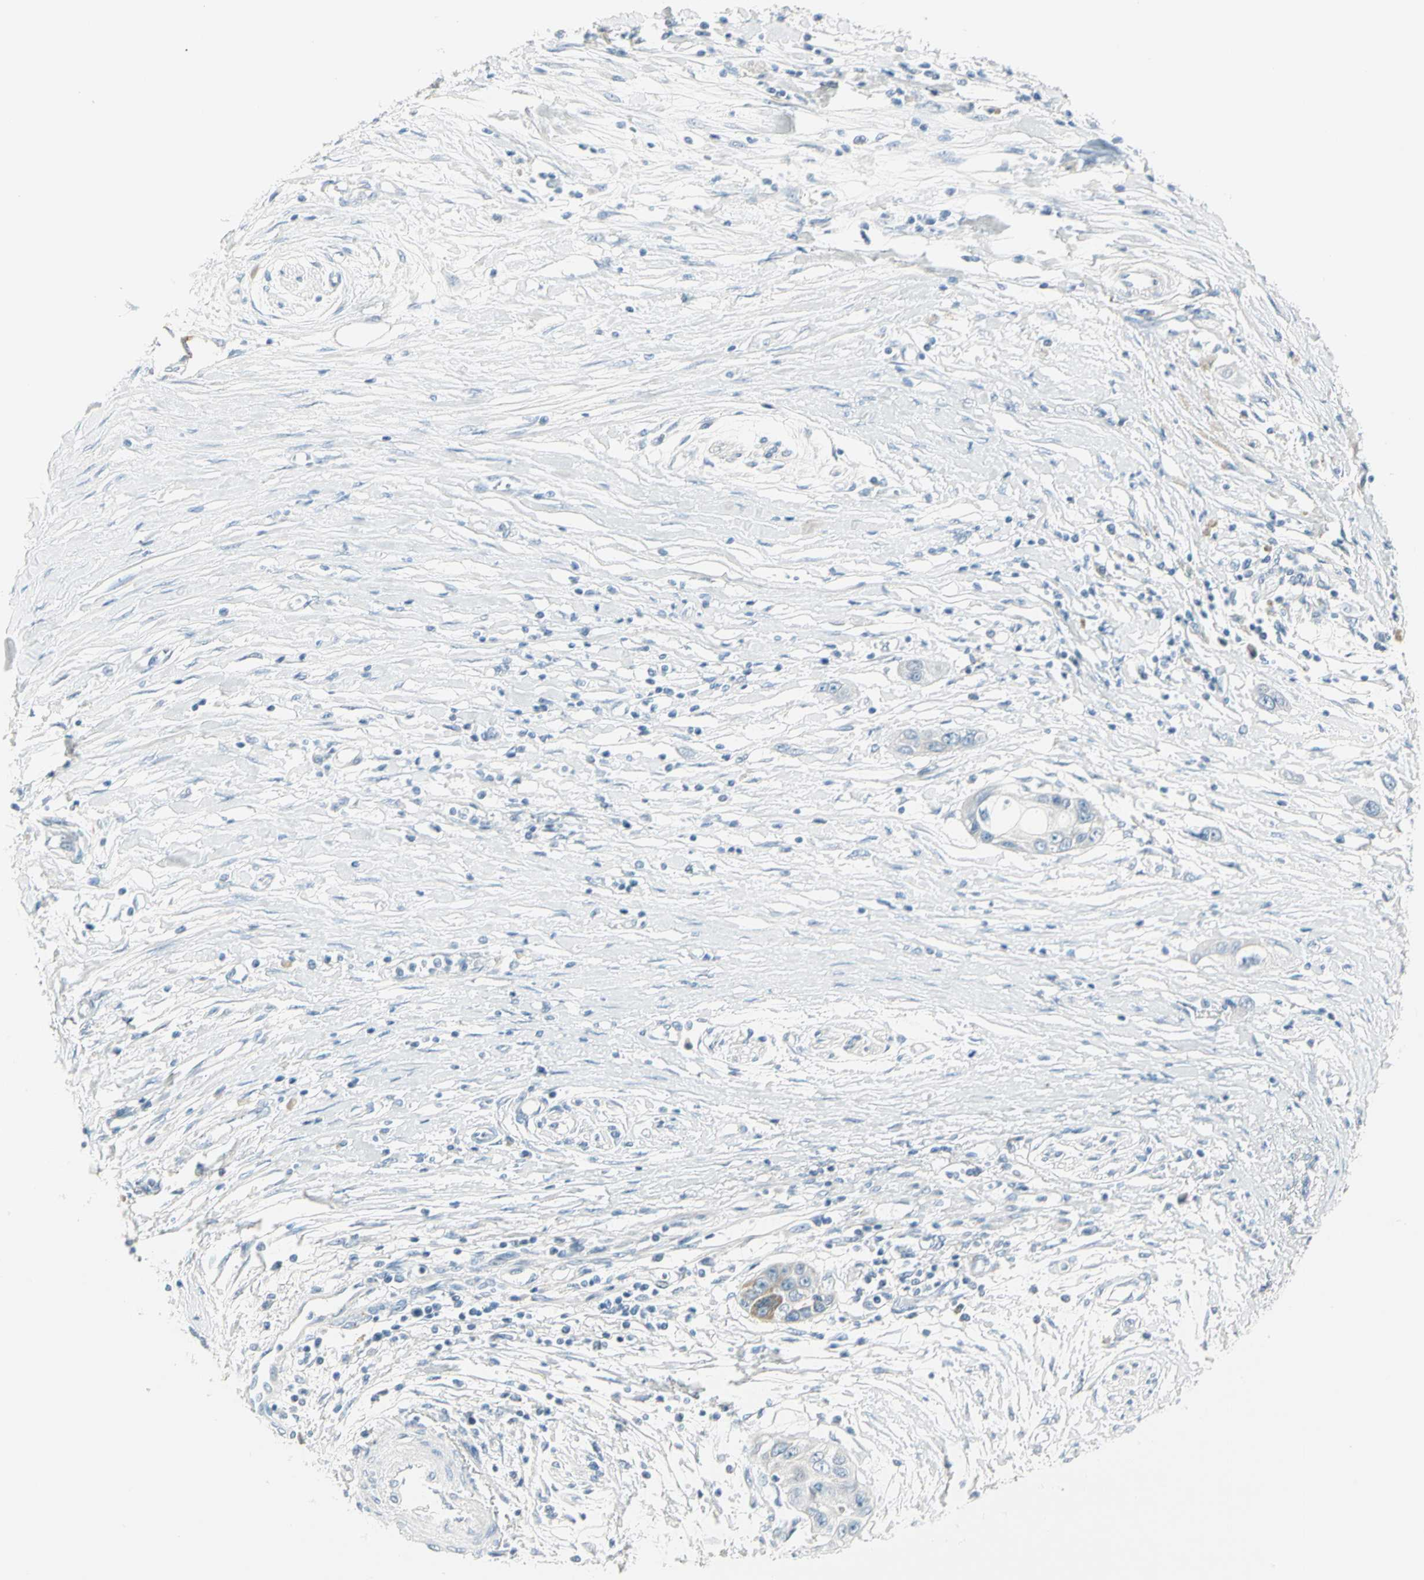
{"staining": {"intensity": "moderate", "quantity": "<25%", "location": "cytoplasmic/membranous"}, "tissue": "pancreatic cancer", "cell_type": "Tumor cells", "image_type": "cancer", "snomed": [{"axis": "morphology", "description": "Adenocarcinoma, NOS"}, {"axis": "topography", "description": "Pancreas"}], "caption": "Immunohistochemical staining of human pancreatic adenocarcinoma shows moderate cytoplasmic/membranous protein positivity in about <25% of tumor cells.", "gene": "SLC6A15", "patient": {"sex": "female", "age": 70}}